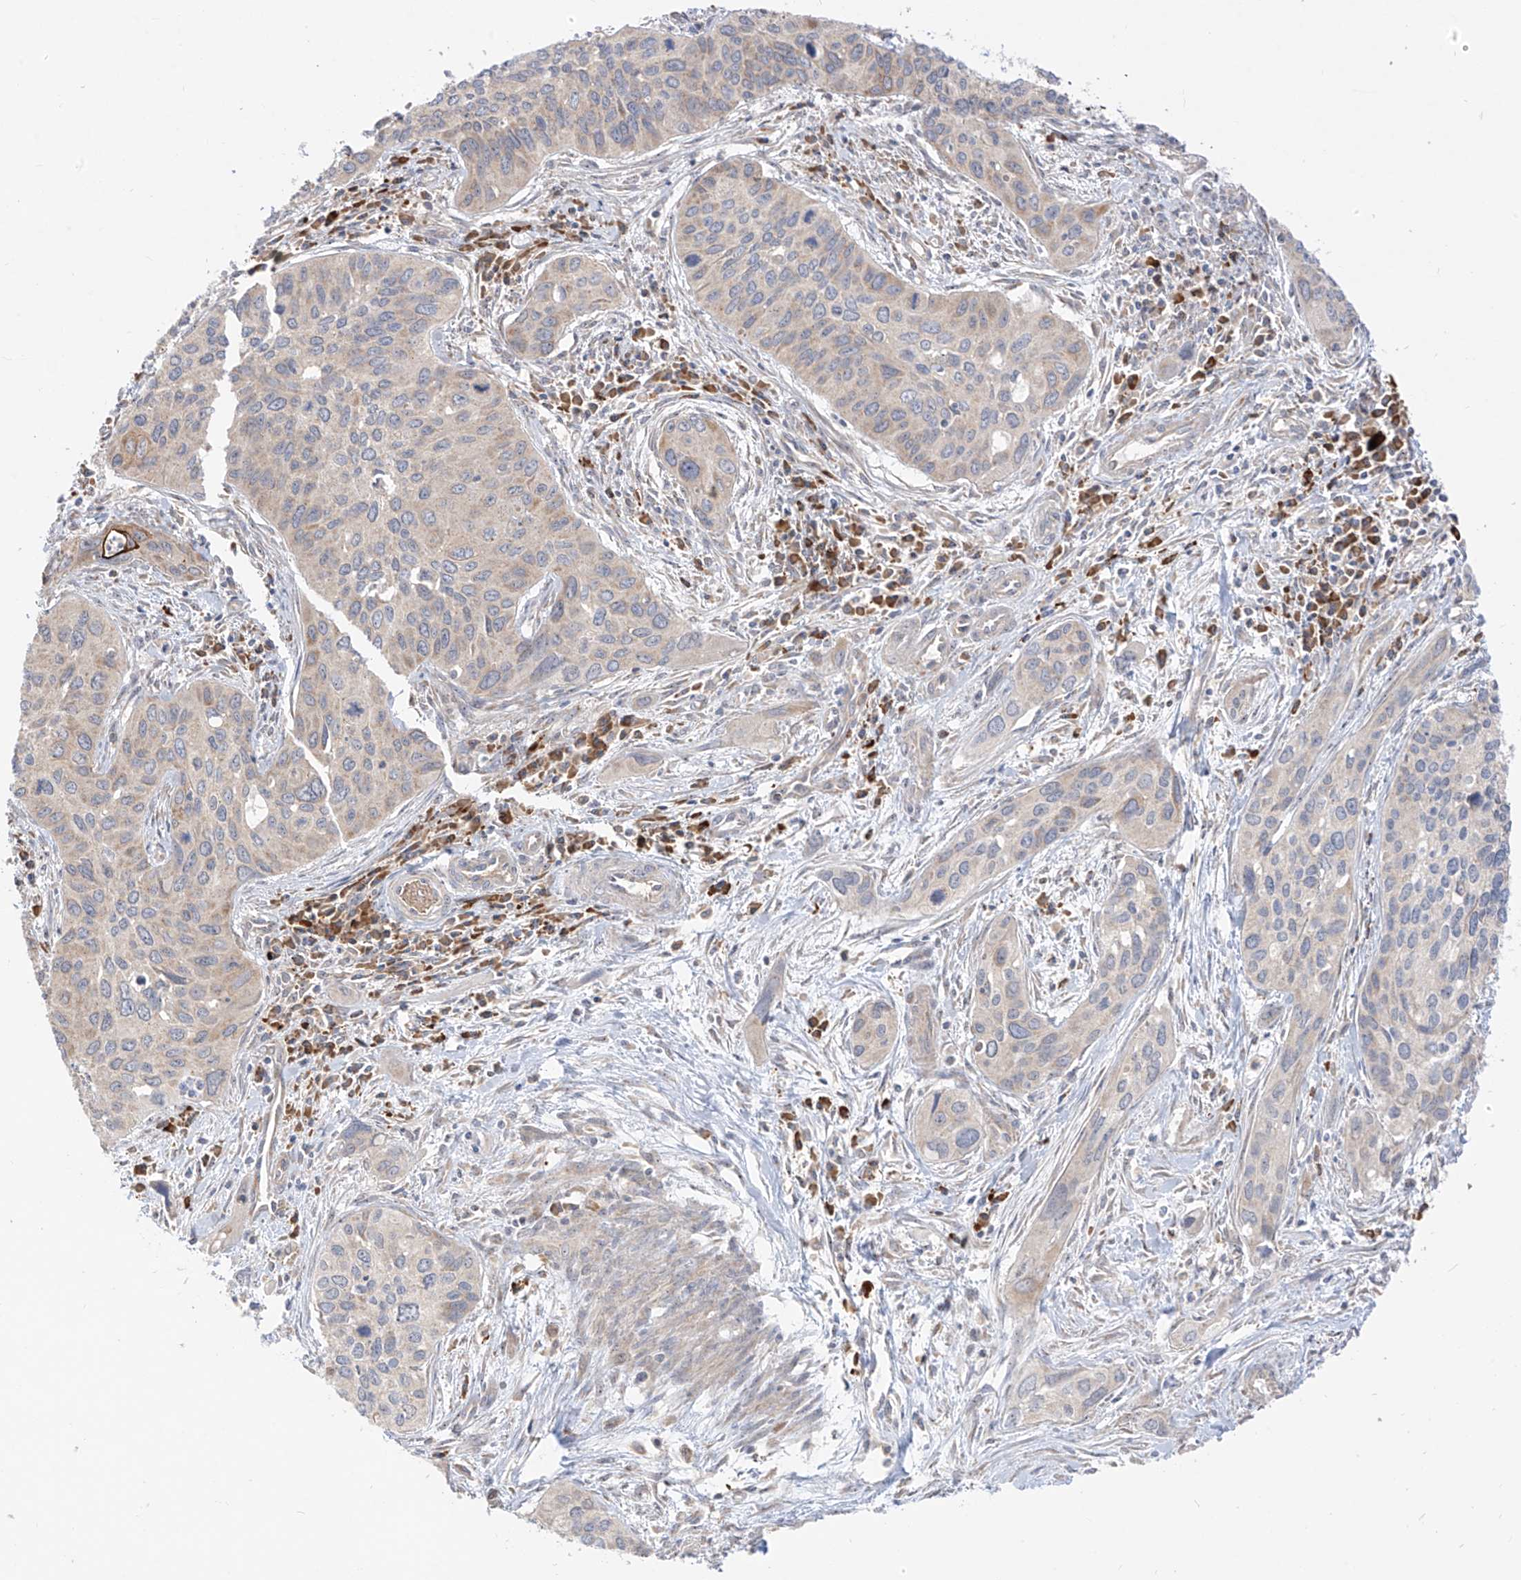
{"staining": {"intensity": "weak", "quantity": "<25%", "location": "cytoplasmic/membranous"}, "tissue": "cervical cancer", "cell_type": "Tumor cells", "image_type": "cancer", "snomed": [{"axis": "morphology", "description": "Squamous cell carcinoma, NOS"}, {"axis": "topography", "description": "Cervix"}], "caption": "Immunohistochemistry of squamous cell carcinoma (cervical) demonstrates no staining in tumor cells.", "gene": "SYTL3", "patient": {"sex": "female", "age": 55}}